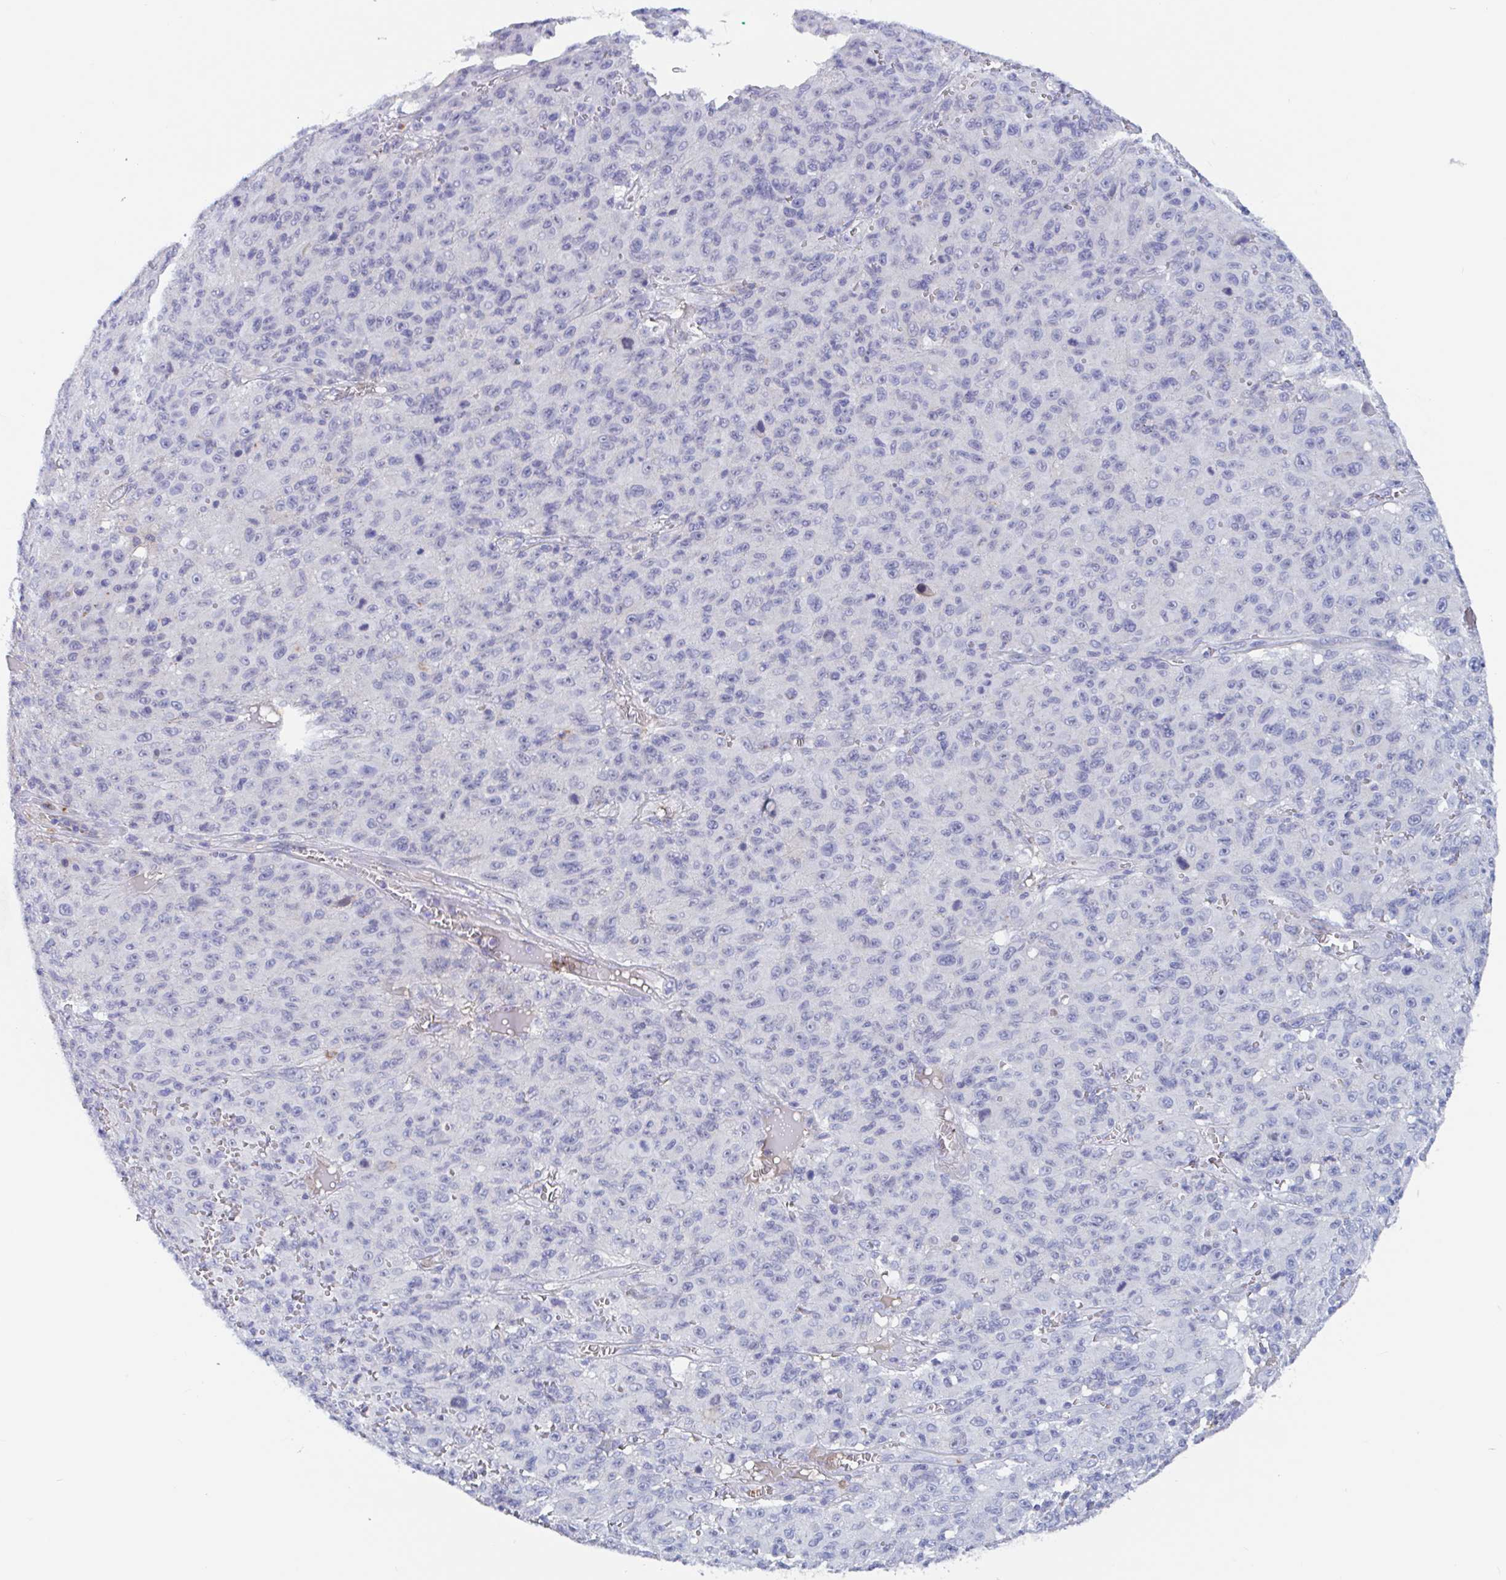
{"staining": {"intensity": "negative", "quantity": "none", "location": "none"}, "tissue": "melanoma", "cell_type": "Tumor cells", "image_type": "cancer", "snomed": [{"axis": "morphology", "description": "Malignant melanoma, NOS"}, {"axis": "topography", "description": "Skin"}], "caption": "Immunohistochemistry micrograph of neoplastic tissue: human malignant melanoma stained with DAB (3,3'-diaminobenzidine) exhibits no significant protein staining in tumor cells.", "gene": "ZNHIT2", "patient": {"sex": "male", "age": 46}}